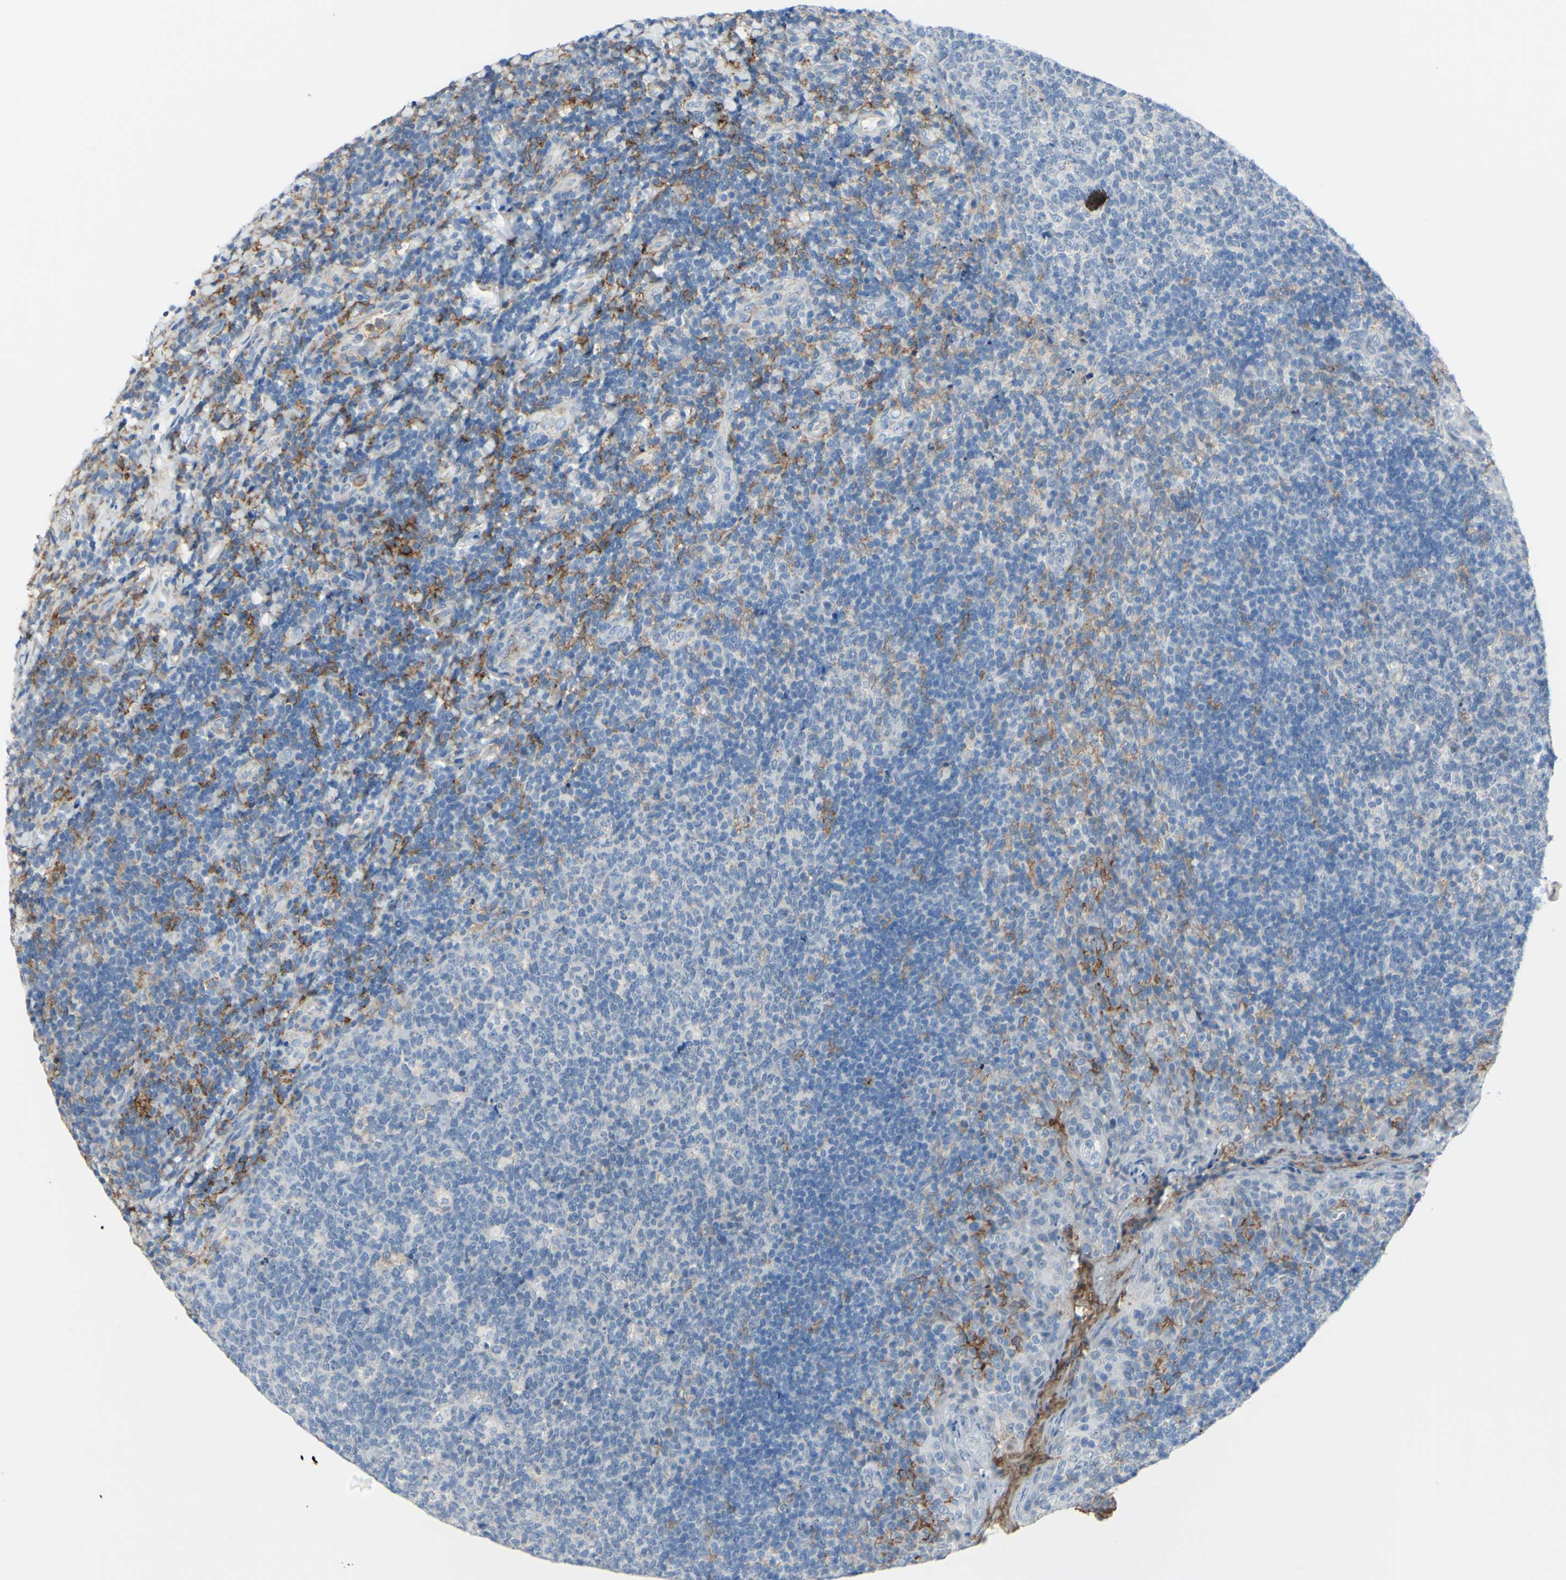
{"staining": {"intensity": "weak", "quantity": "<25%", "location": "cytoplasmic/membranous"}, "tissue": "tonsil", "cell_type": "Germinal center cells", "image_type": "normal", "snomed": [{"axis": "morphology", "description": "Normal tissue, NOS"}, {"axis": "topography", "description": "Tonsil"}], "caption": "High magnification brightfield microscopy of unremarkable tonsil stained with DAB (3,3'-diaminobenzidine) (brown) and counterstained with hematoxylin (blue): germinal center cells show no significant staining.", "gene": "FCGR2A", "patient": {"sex": "male", "age": 17}}